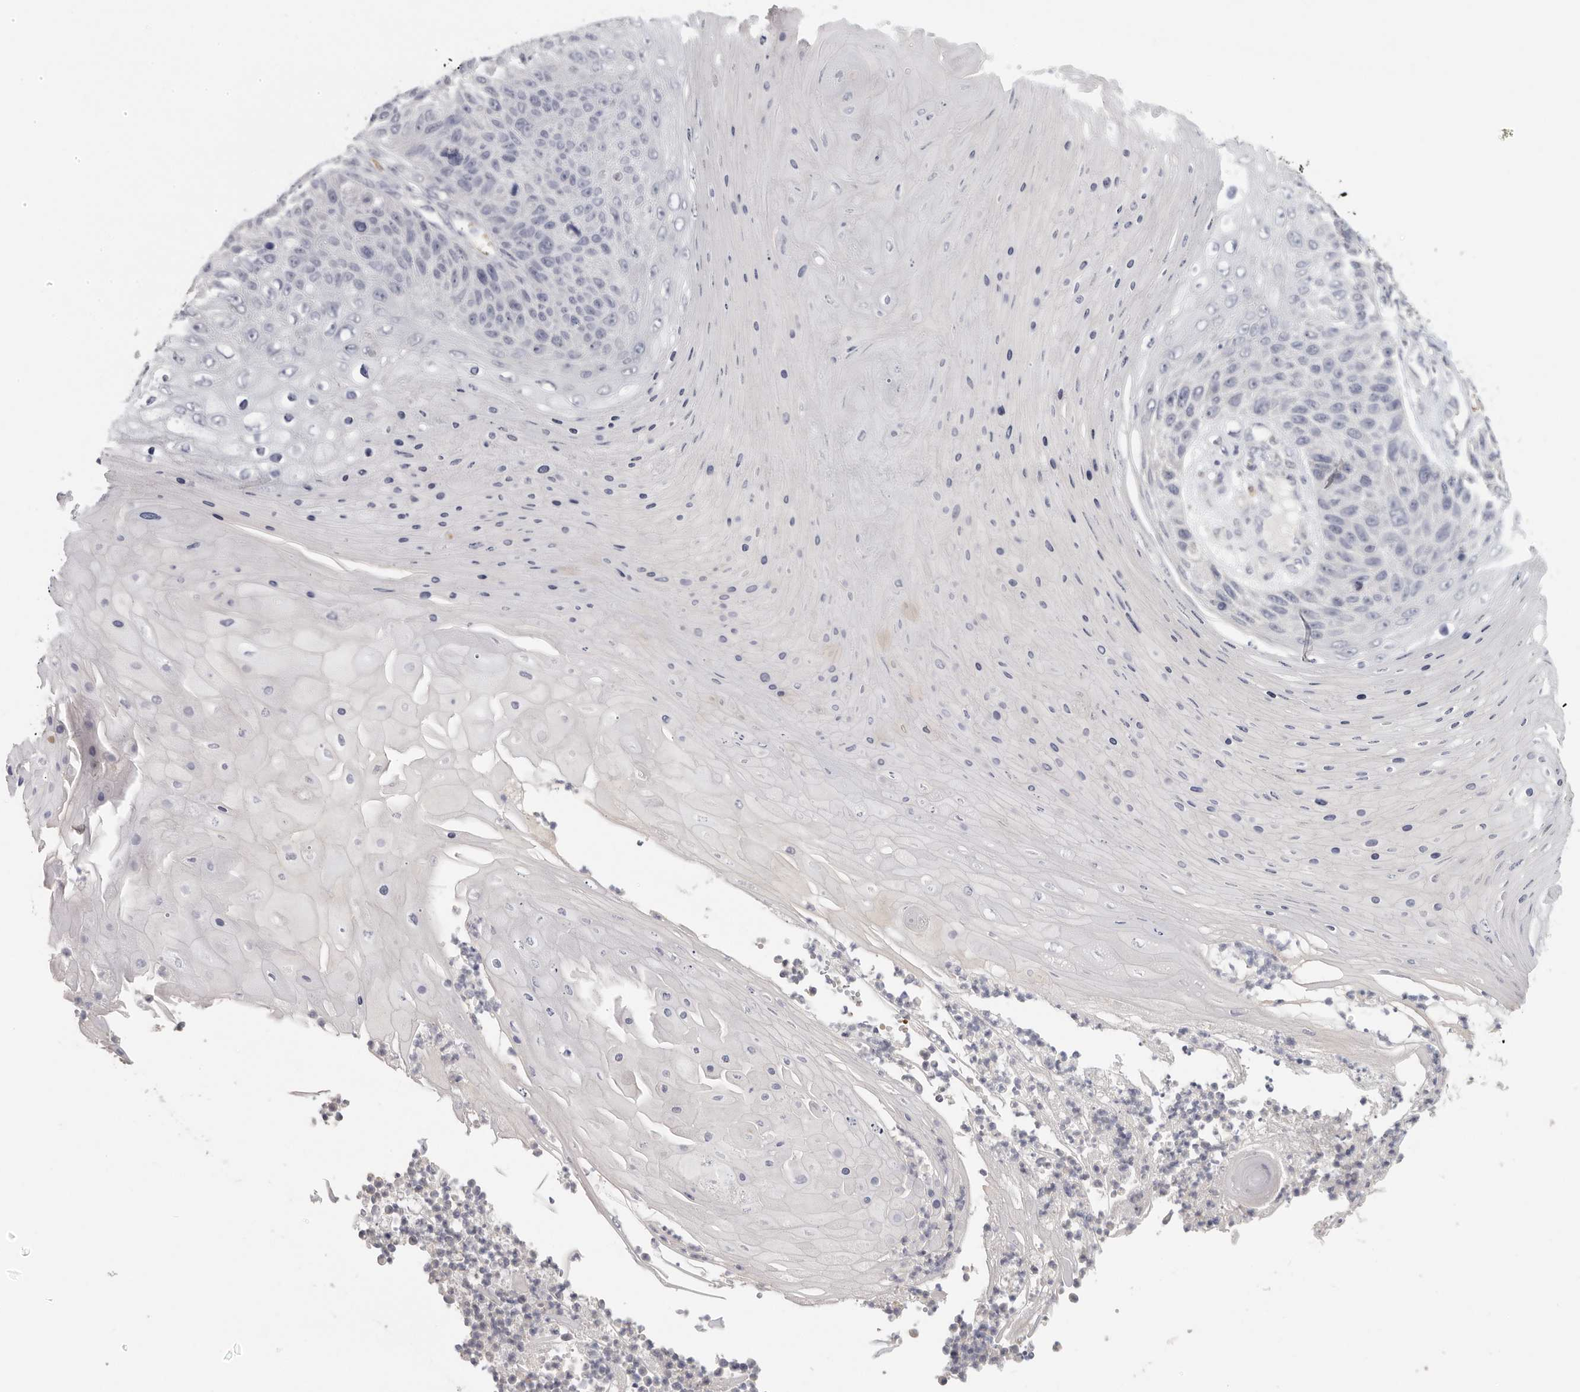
{"staining": {"intensity": "negative", "quantity": "none", "location": "none"}, "tissue": "skin cancer", "cell_type": "Tumor cells", "image_type": "cancer", "snomed": [{"axis": "morphology", "description": "Squamous cell carcinoma, NOS"}, {"axis": "topography", "description": "Skin"}], "caption": "High magnification brightfield microscopy of skin cancer stained with DAB (brown) and counterstained with hematoxylin (blue): tumor cells show no significant positivity. (Stains: DAB (3,3'-diaminobenzidine) immunohistochemistry (IHC) with hematoxylin counter stain, Microscopy: brightfield microscopy at high magnification).", "gene": "DNAJC11", "patient": {"sex": "female", "age": 88}}